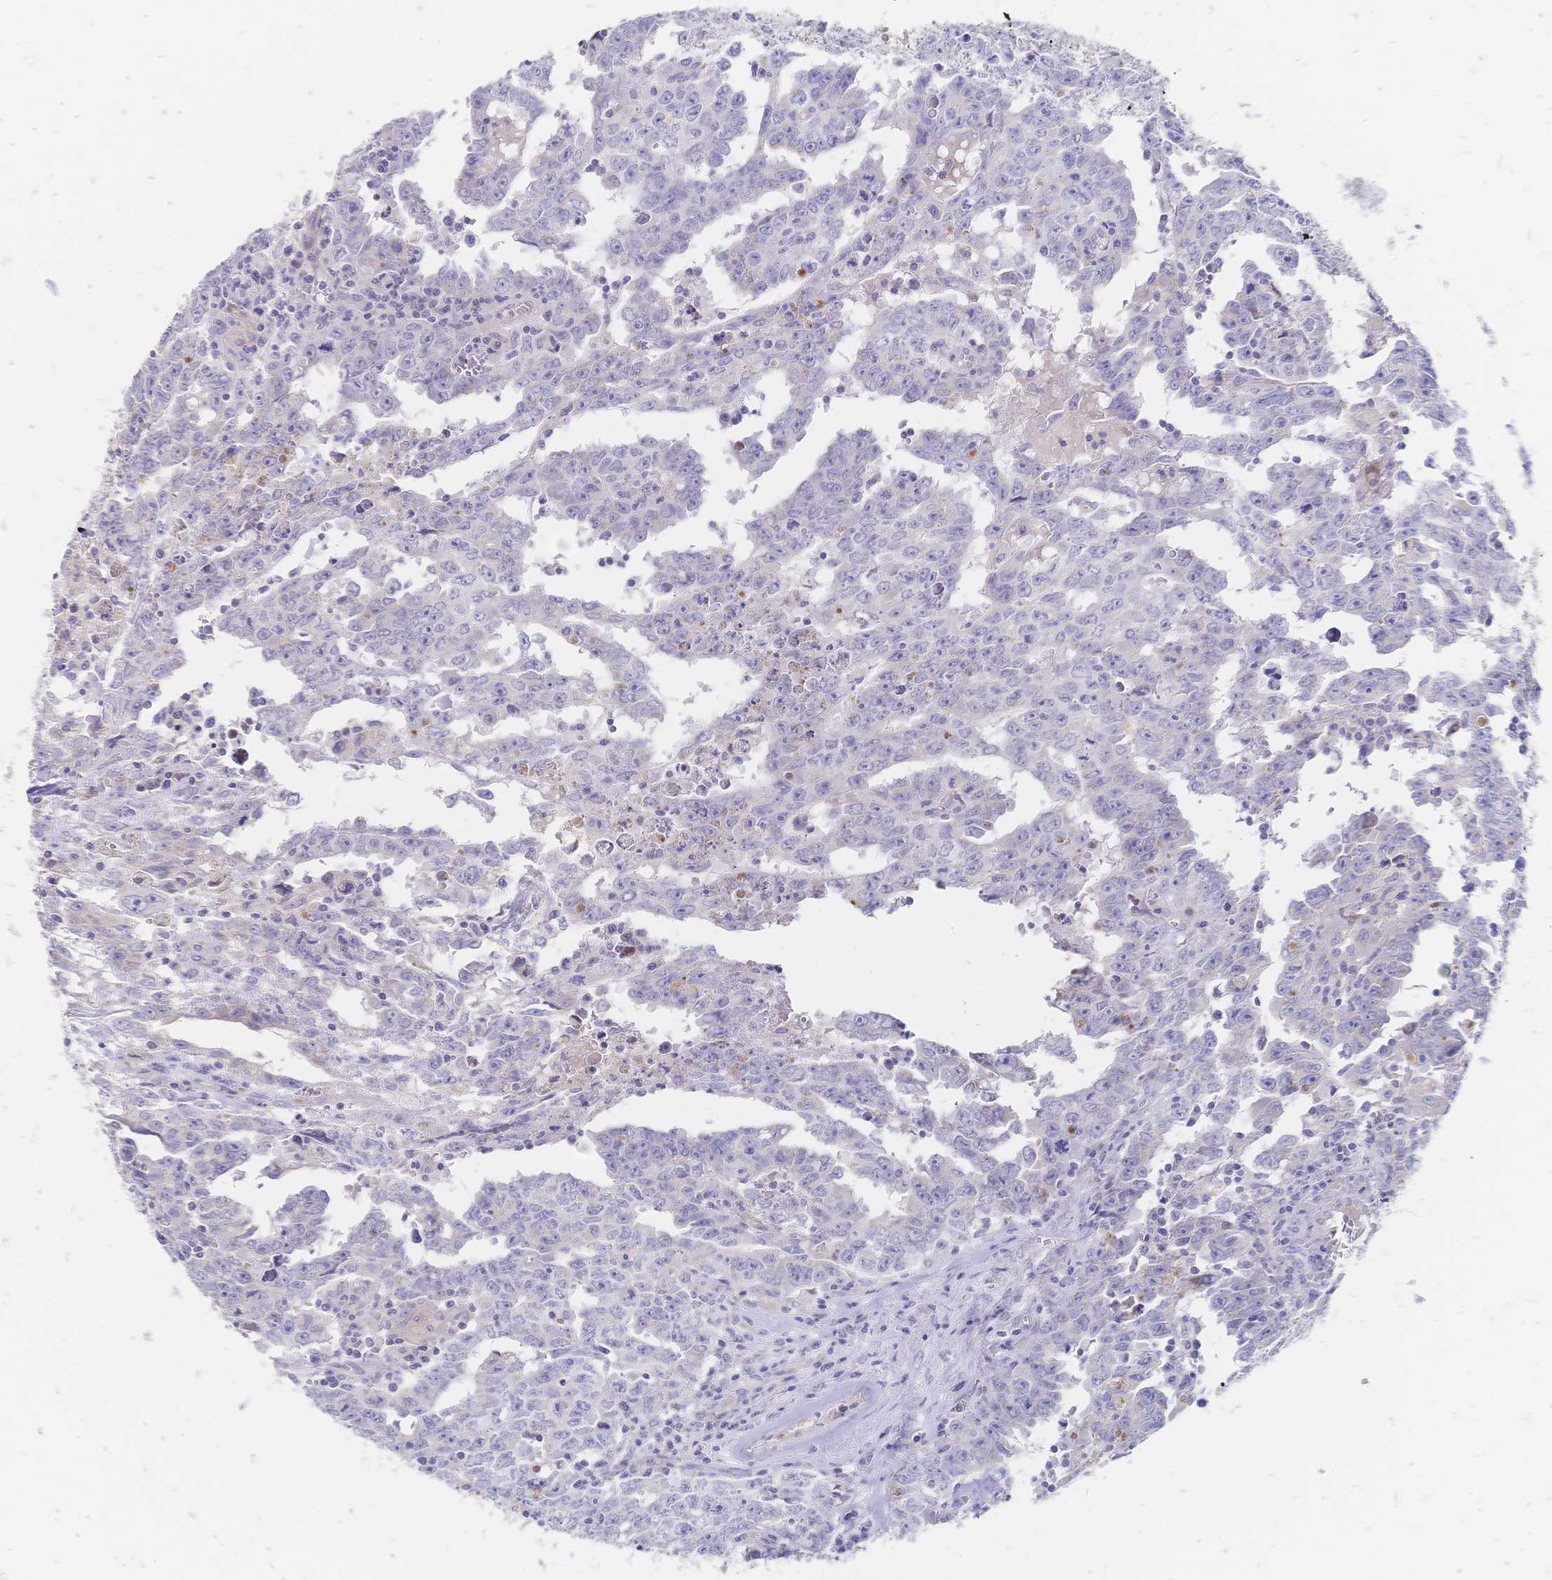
{"staining": {"intensity": "negative", "quantity": "none", "location": "none"}, "tissue": "testis cancer", "cell_type": "Tumor cells", "image_type": "cancer", "snomed": [{"axis": "morphology", "description": "Carcinoma, Embryonal, NOS"}, {"axis": "topography", "description": "Testis"}], "caption": "Tumor cells show no significant staining in testis embryonal carcinoma.", "gene": "VWC2L", "patient": {"sex": "male", "age": 22}}